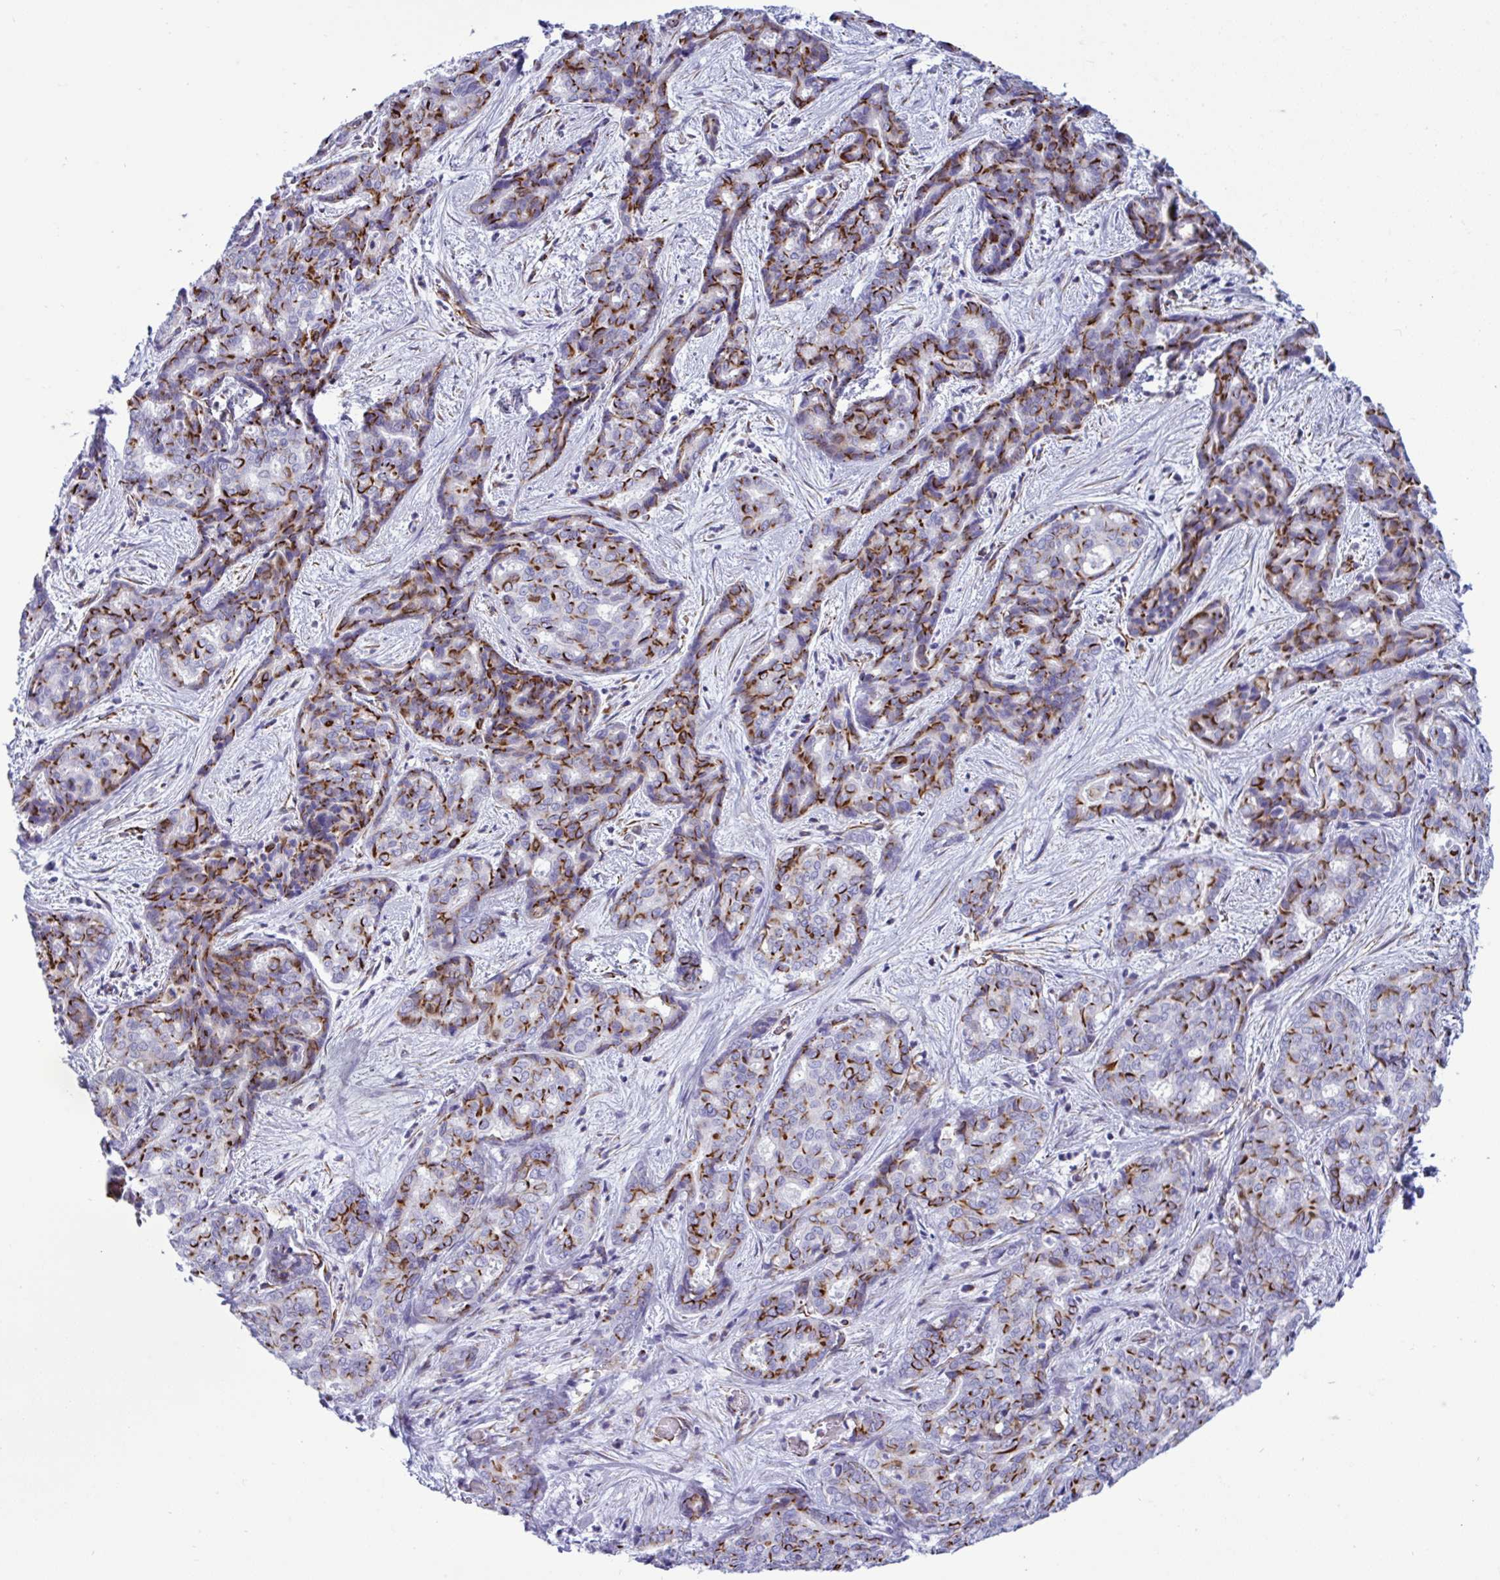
{"staining": {"intensity": "strong", "quantity": ">75%", "location": "cytoplasmic/membranous"}, "tissue": "liver cancer", "cell_type": "Tumor cells", "image_type": "cancer", "snomed": [{"axis": "morphology", "description": "Cholangiocarcinoma"}, {"axis": "topography", "description": "Liver"}], "caption": "This is a micrograph of IHC staining of liver cancer (cholangiocarcinoma), which shows strong staining in the cytoplasmic/membranous of tumor cells.", "gene": "SMAD5", "patient": {"sex": "female", "age": 64}}